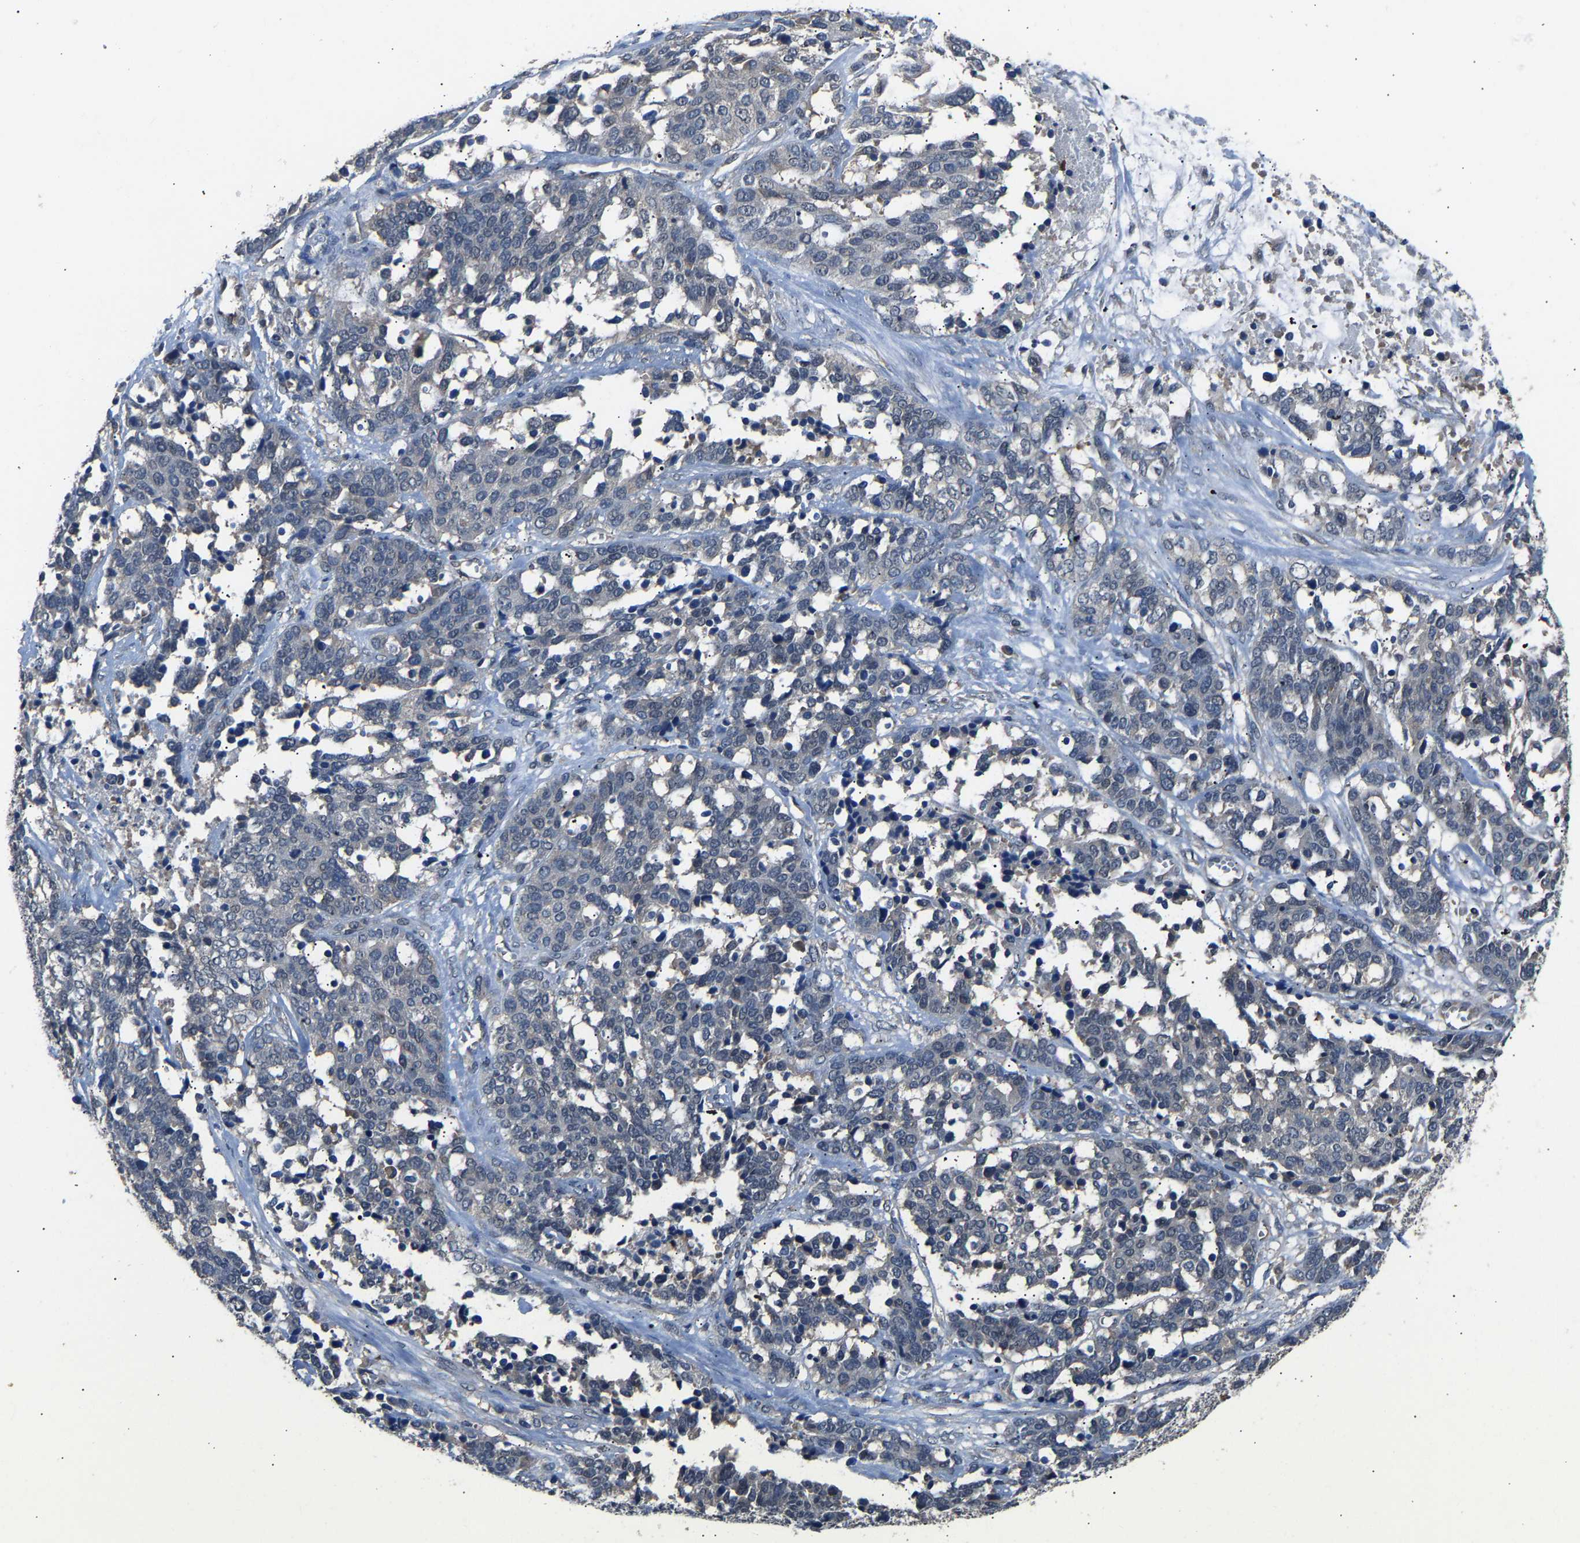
{"staining": {"intensity": "negative", "quantity": "none", "location": "none"}, "tissue": "ovarian cancer", "cell_type": "Tumor cells", "image_type": "cancer", "snomed": [{"axis": "morphology", "description": "Cystadenocarcinoma, serous, NOS"}, {"axis": "topography", "description": "Ovary"}], "caption": "IHC of ovarian cancer (serous cystadenocarcinoma) exhibits no expression in tumor cells.", "gene": "ABCC9", "patient": {"sex": "female", "age": 44}}